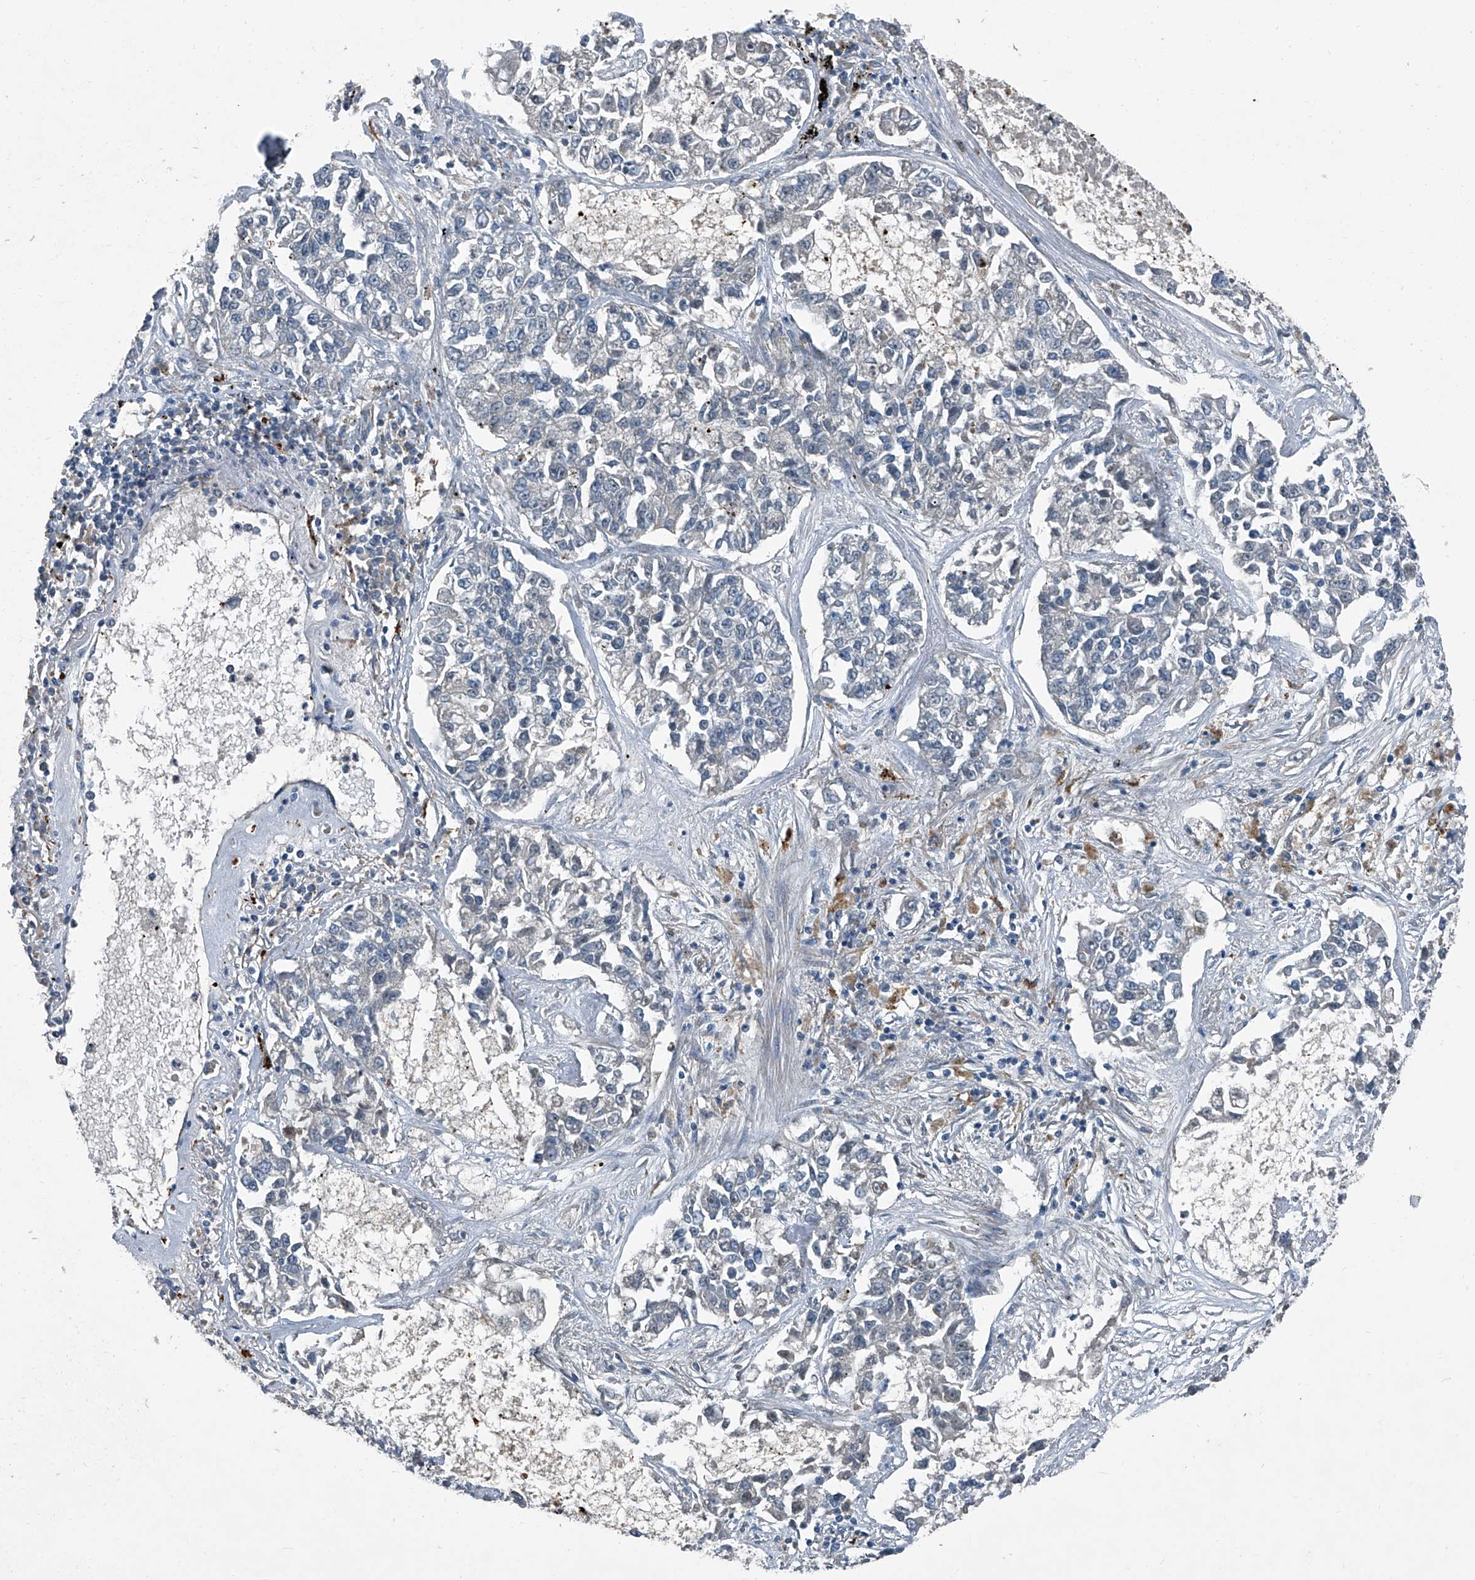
{"staining": {"intensity": "negative", "quantity": "none", "location": "none"}, "tissue": "lung cancer", "cell_type": "Tumor cells", "image_type": "cancer", "snomed": [{"axis": "morphology", "description": "Adenocarcinoma, NOS"}, {"axis": "topography", "description": "Lung"}], "caption": "Adenocarcinoma (lung) stained for a protein using immunohistochemistry (IHC) shows no positivity tumor cells.", "gene": "SENP2", "patient": {"sex": "male", "age": 49}}